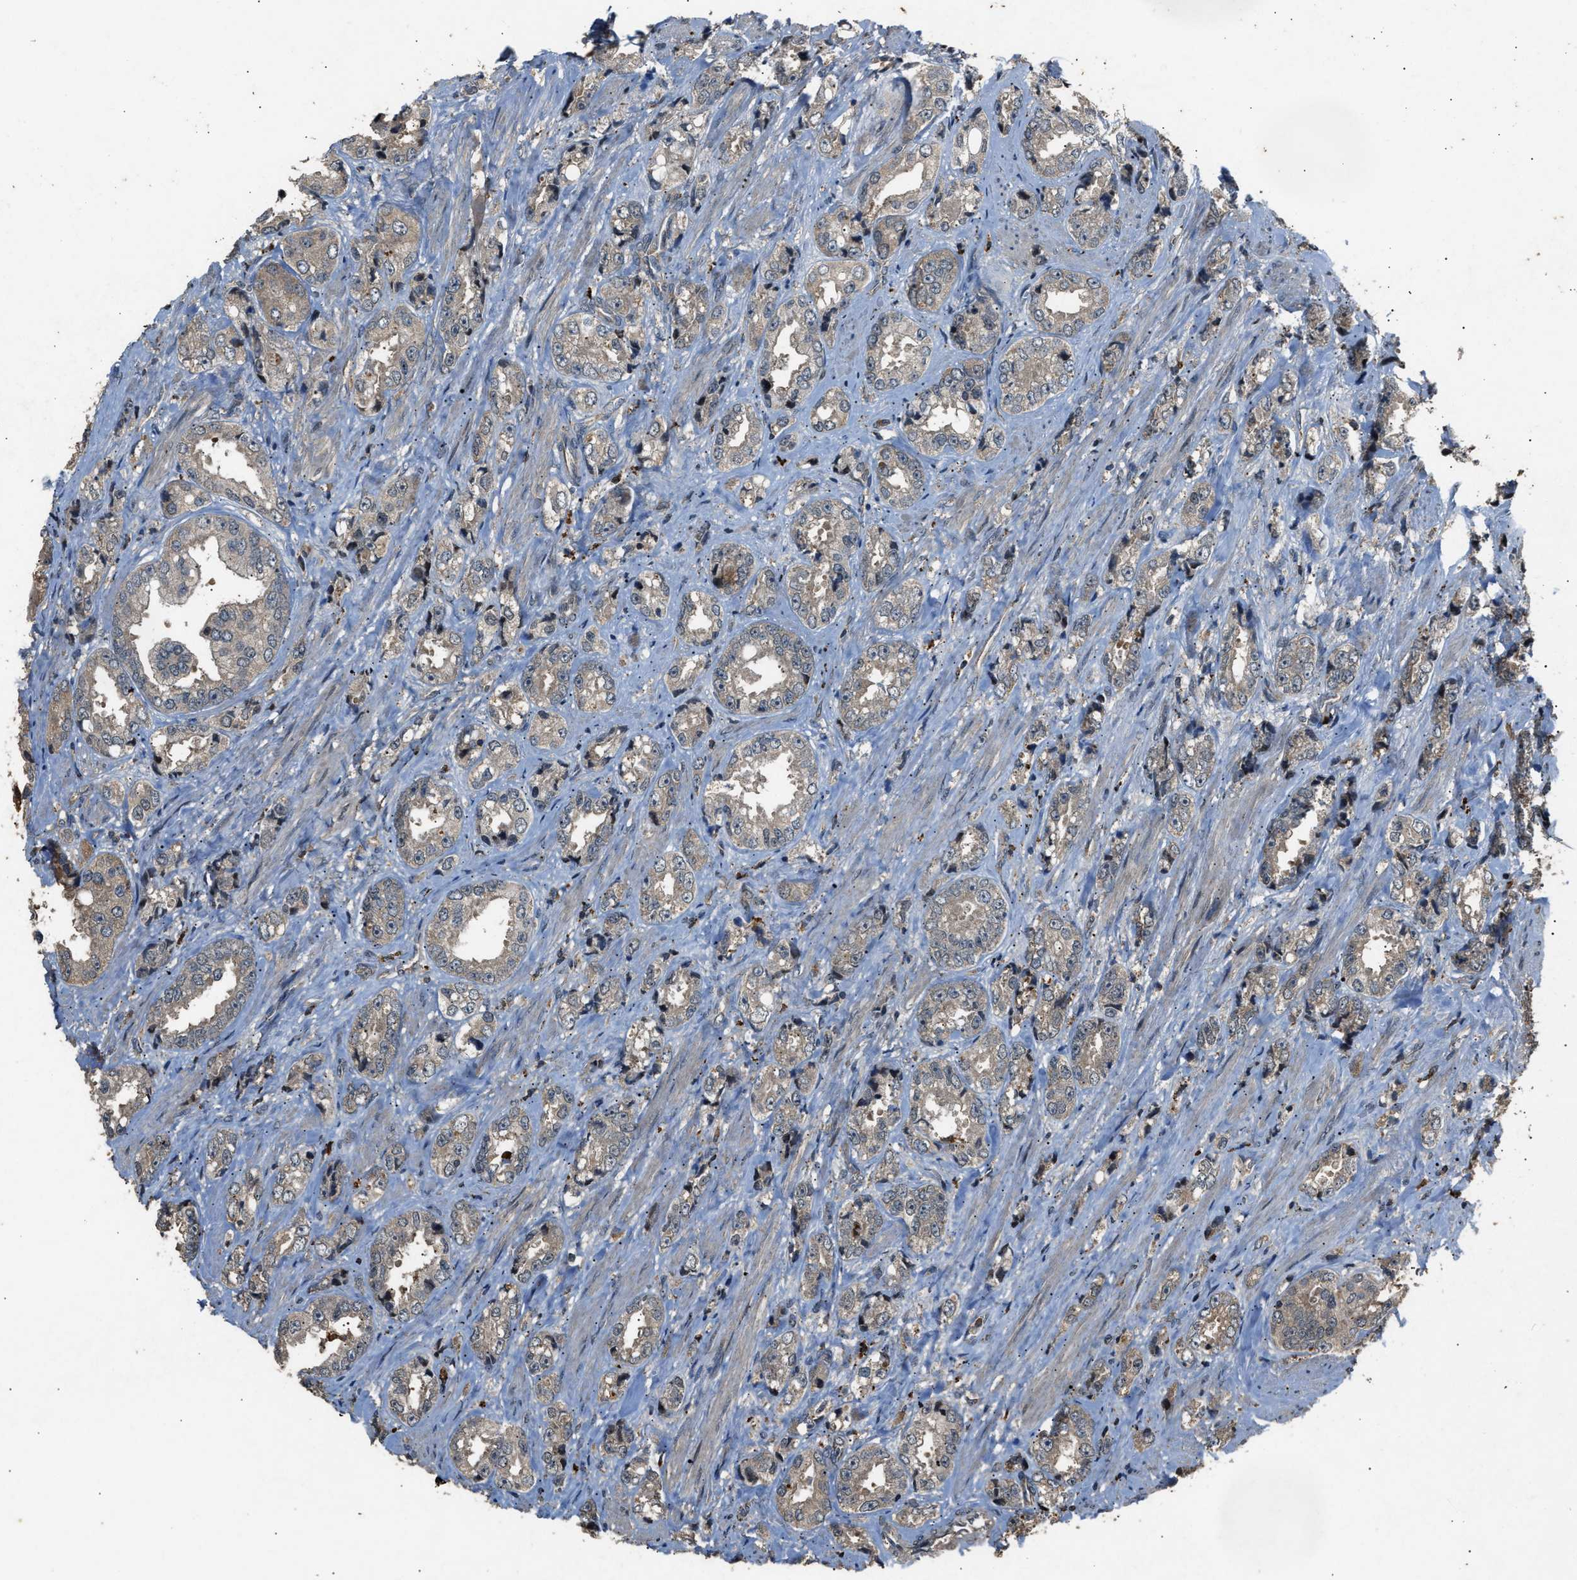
{"staining": {"intensity": "weak", "quantity": ">75%", "location": "cytoplasmic/membranous"}, "tissue": "prostate cancer", "cell_type": "Tumor cells", "image_type": "cancer", "snomed": [{"axis": "morphology", "description": "Adenocarcinoma, High grade"}, {"axis": "topography", "description": "Prostate"}], "caption": "Protein staining displays weak cytoplasmic/membranous positivity in approximately >75% of tumor cells in prostate cancer (adenocarcinoma (high-grade)). (DAB IHC, brown staining for protein, blue staining for nuclei).", "gene": "PSMD1", "patient": {"sex": "male", "age": 61}}